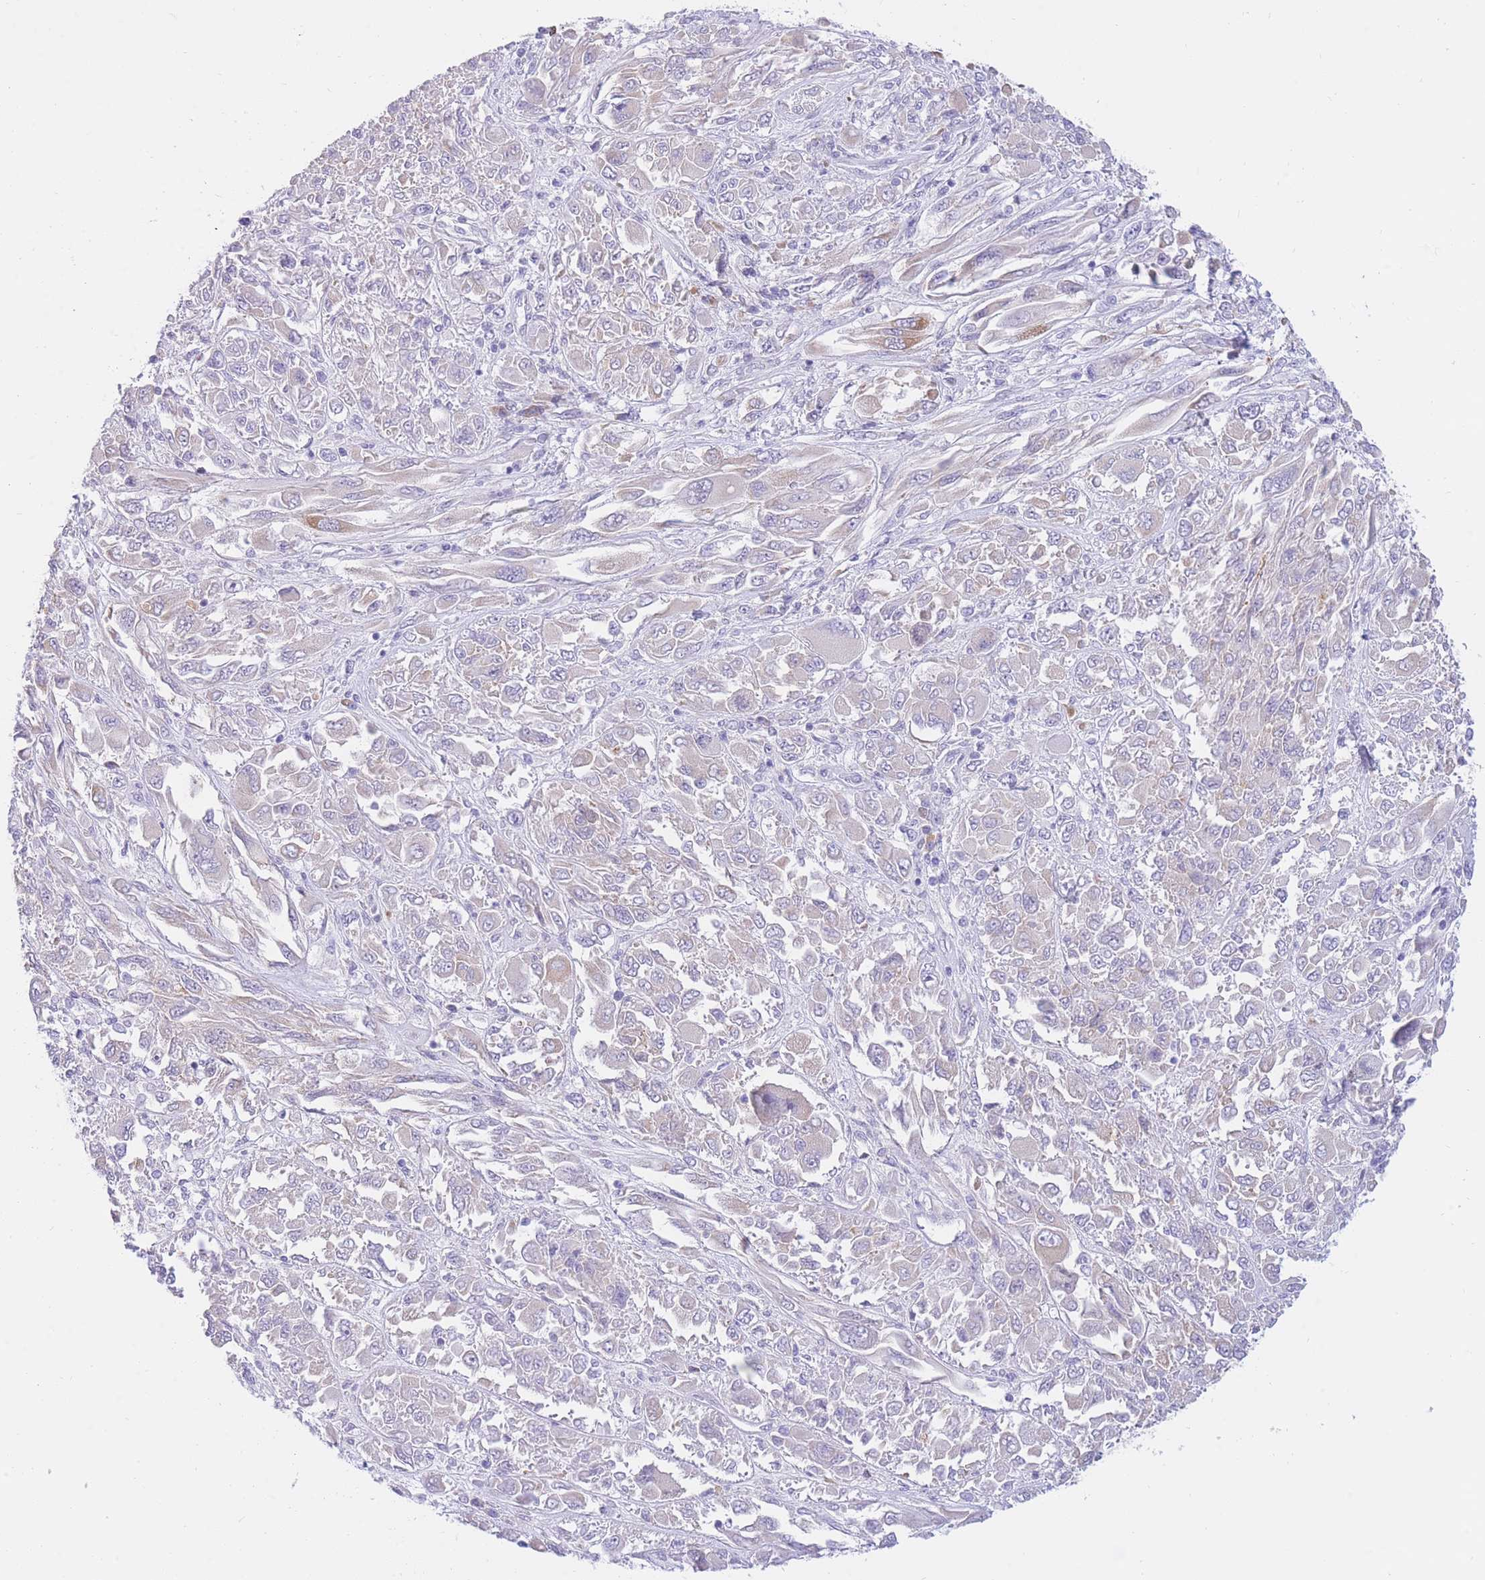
{"staining": {"intensity": "weak", "quantity": "<25%", "location": "cytoplasmic/membranous"}, "tissue": "melanoma", "cell_type": "Tumor cells", "image_type": "cancer", "snomed": [{"axis": "morphology", "description": "Malignant melanoma, NOS"}, {"axis": "topography", "description": "Skin"}], "caption": "This is an immunohistochemistry histopathology image of melanoma. There is no staining in tumor cells.", "gene": "SSUH2", "patient": {"sex": "female", "age": 91}}